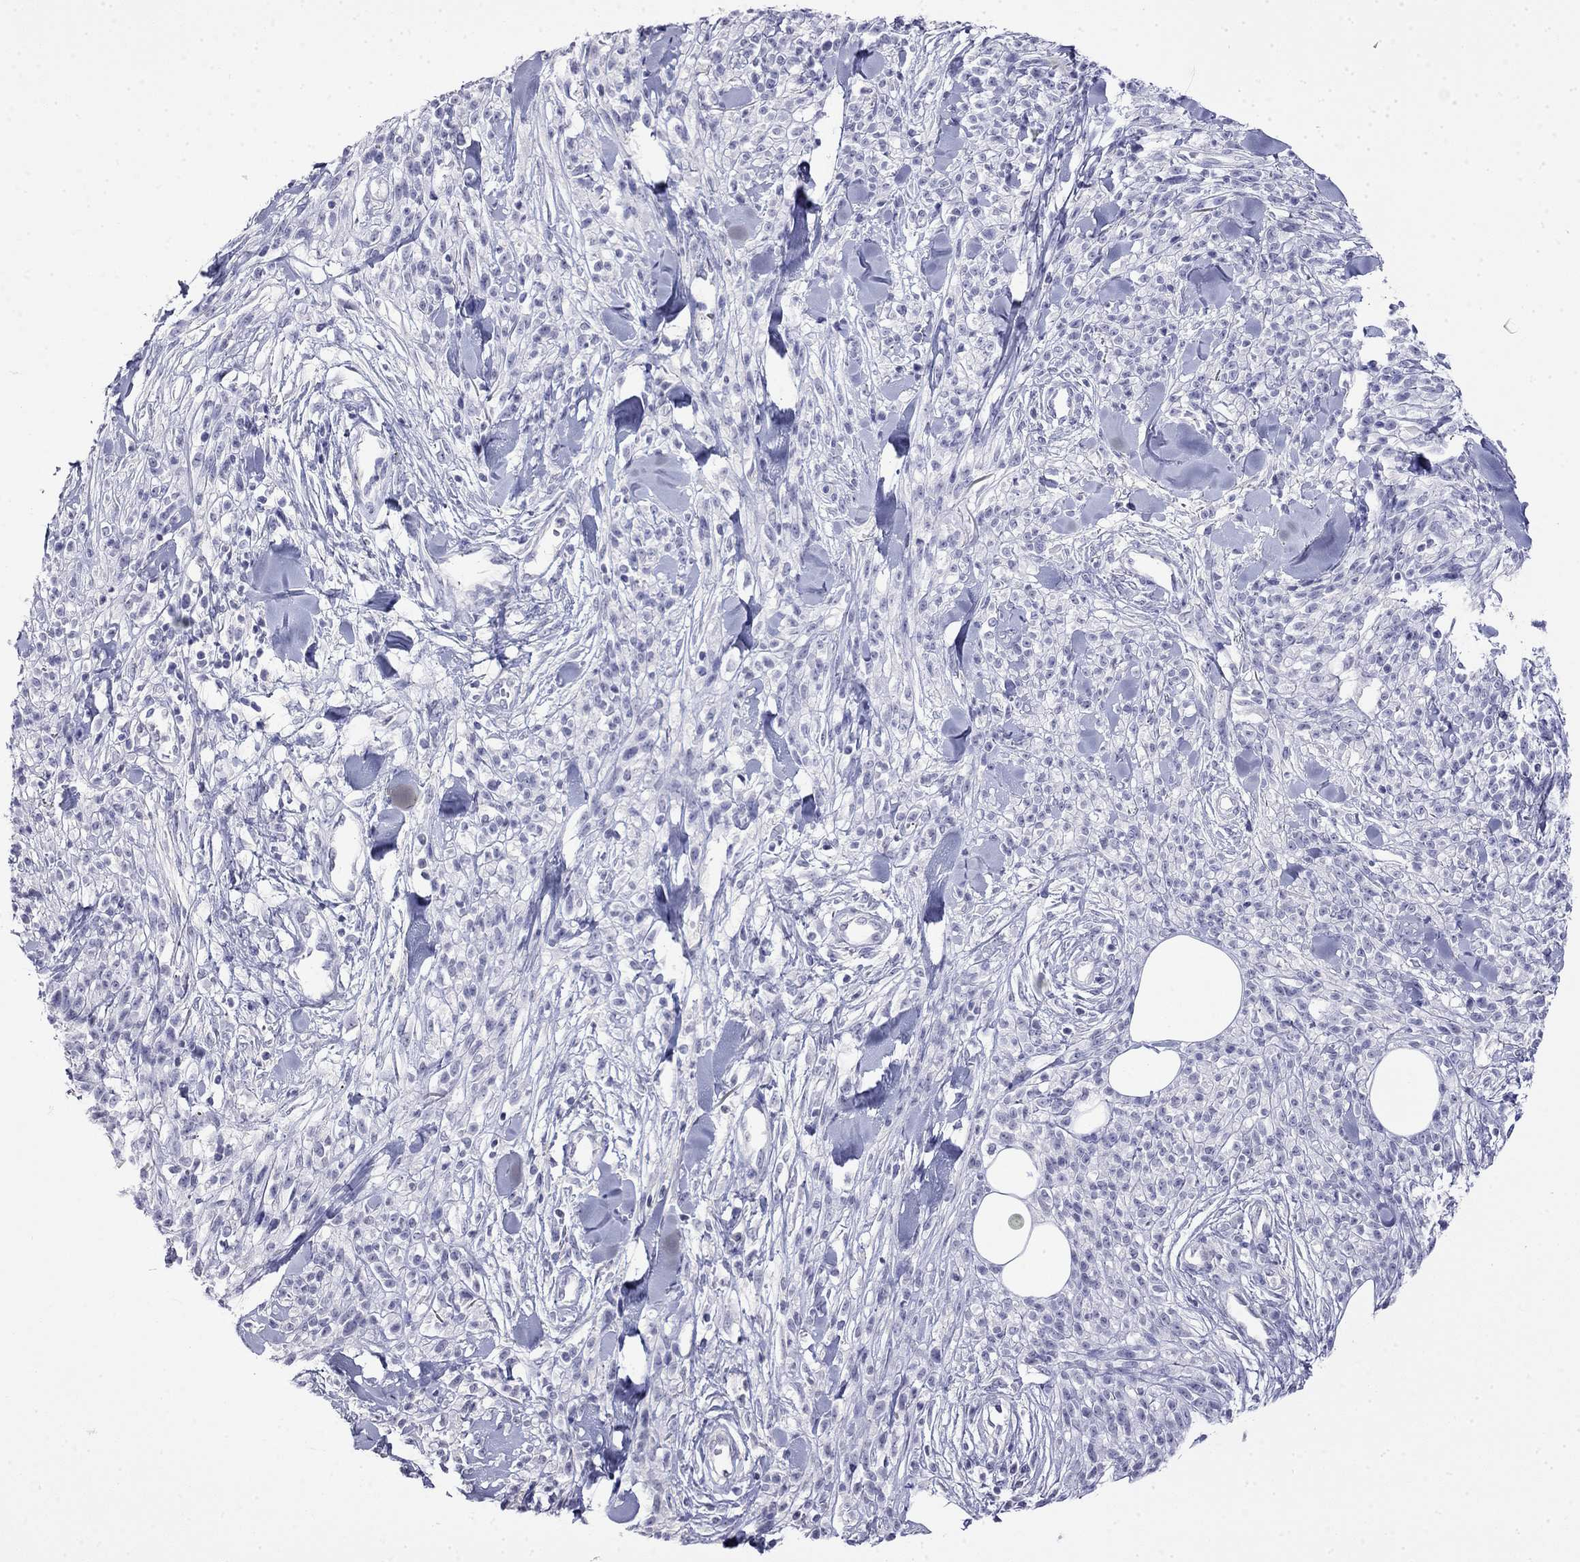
{"staining": {"intensity": "negative", "quantity": "none", "location": "none"}, "tissue": "melanoma", "cell_type": "Tumor cells", "image_type": "cancer", "snomed": [{"axis": "morphology", "description": "Malignant melanoma, NOS"}, {"axis": "topography", "description": "Skin"}, {"axis": "topography", "description": "Skin of trunk"}], "caption": "An immunohistochemistry (IHC) image of melanoma is shown. There is no staining in tumor cells of melanoma.", "gene": "GUCA1B", "patient": {"sex": "male", "age": 74}}